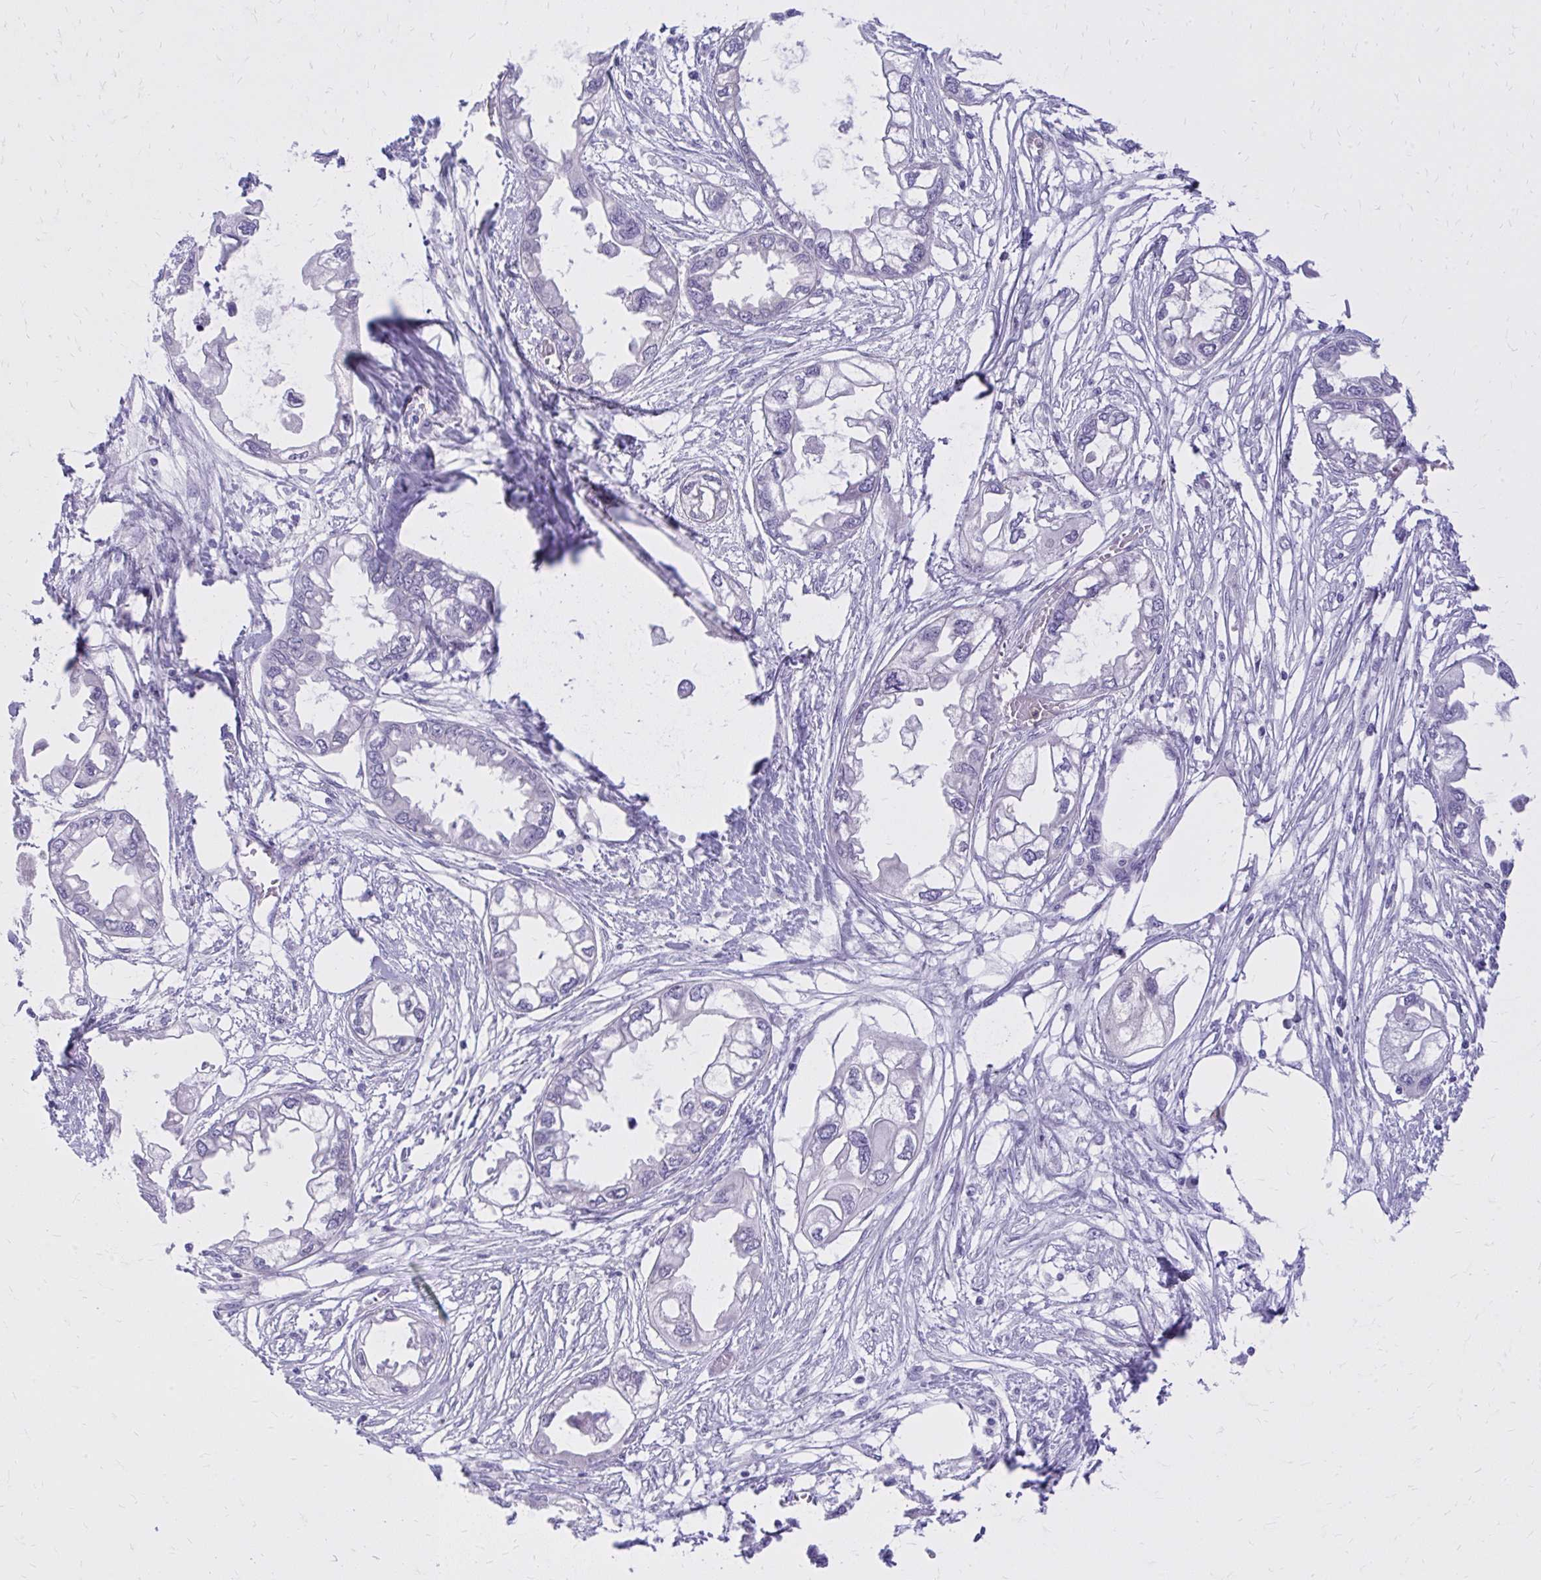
{"staining": {"intensity": "negative", "quantity": "none", "location": "none"}, "tissue": "endometrial cancer", "cell_type": "Tumor cells", "image_type": "cancer", "snomed": [{"axis": "morphology", "description": "Adenocarcinoma, NOS"}, {"axis": "morphology", "description": "Adenocarcinoma, metastatic, NOS"}, {"axis": "topography", "description": "Adipose tissue"}, {"axis": "topography", "description": "Endometrium"}], "caption": "There is no significant staining in tumor cells of endometrial cancer (metastatic adenocarcinoma).", "gene": "ADAMTSL1", "patient": {"sex": "female", "age": 67}}